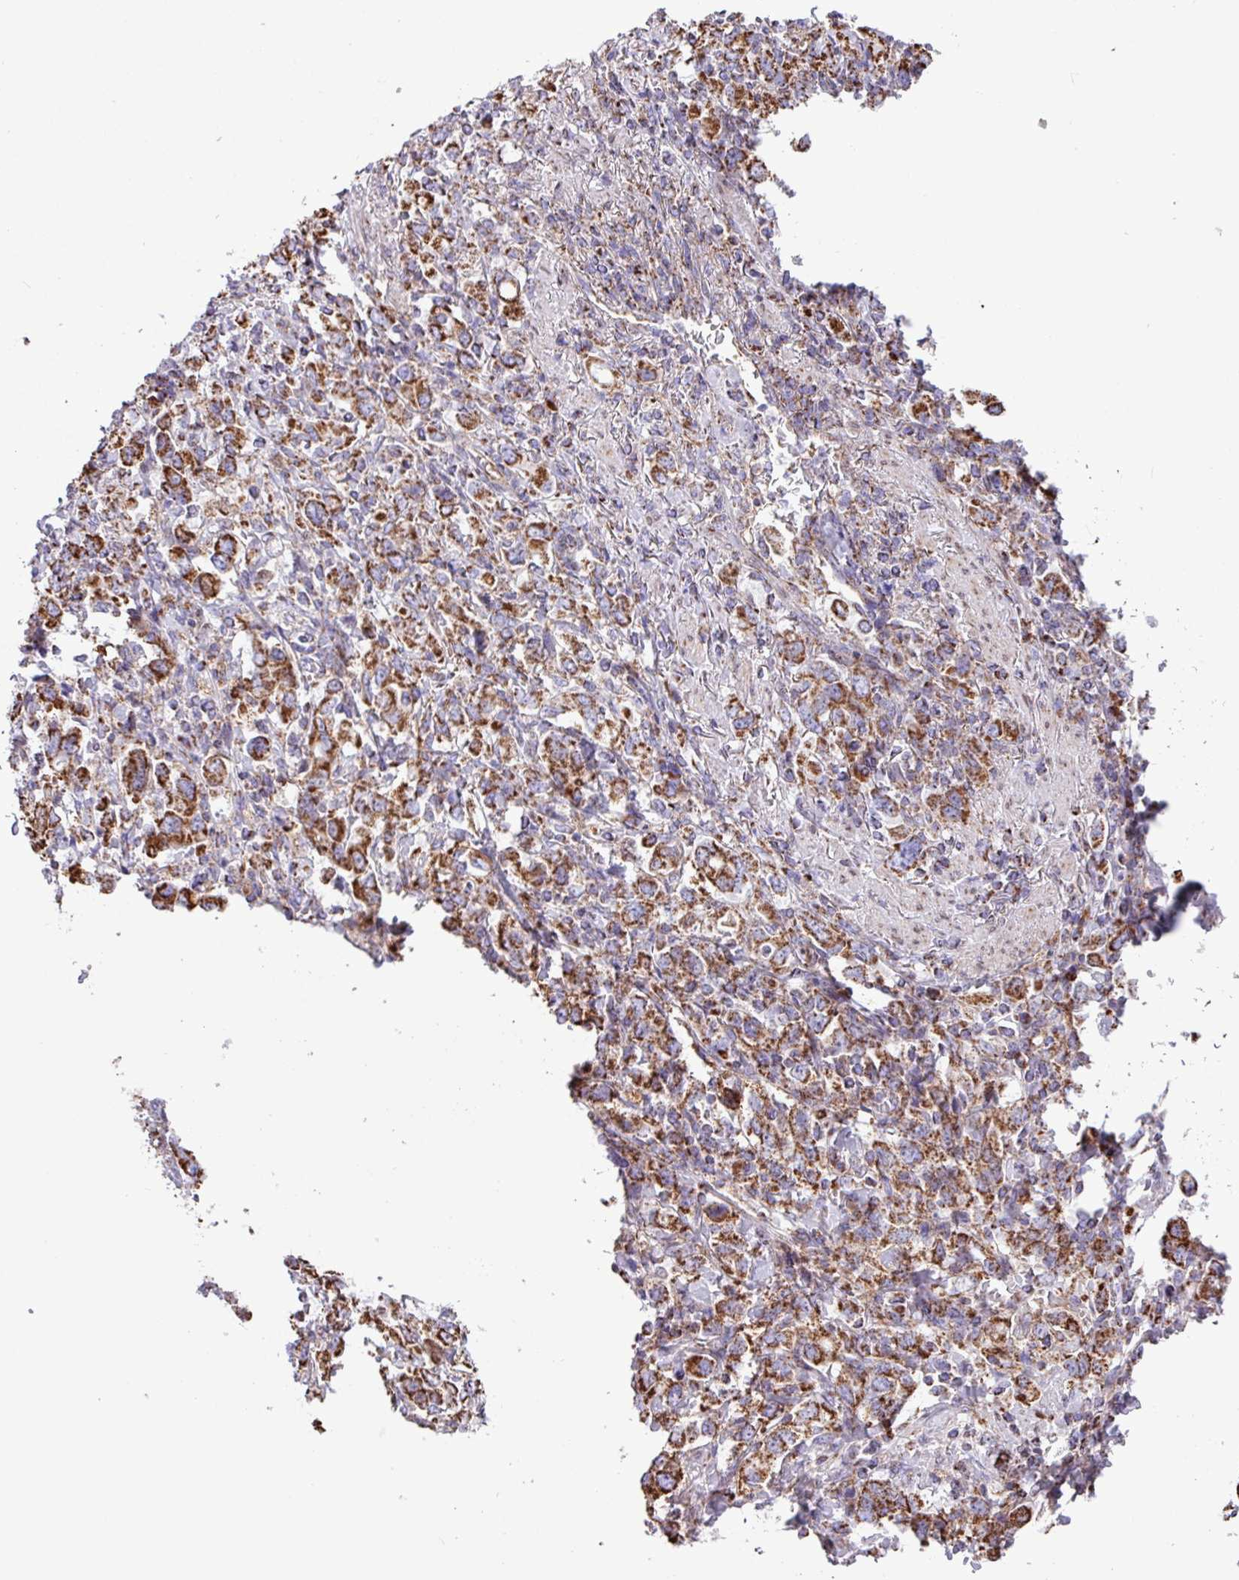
{"staining": {"intensity": "strong", "quantity": ">75%", "location": "cytoplasmic/membranous"}, "tissue": "stomach cancer", "cell_type": "Tumor cells", "image_type": "cancer", "snomed": [{"axis": "morphology", "description": "Adenocarcinoma, NOS"}, {"axis": "topography", "description": "Stomach, upper"}, {"axis": "topography", "description": "Stomach"}], "caption": "Adenocarcinoma (stomach) stained with immunohistochemistry reveals strong cytoplasmic/membranous staining in approximately >75% of tumor cells.", "gene": "RTL3", "patient": {"sex": "male", "age": 62}}